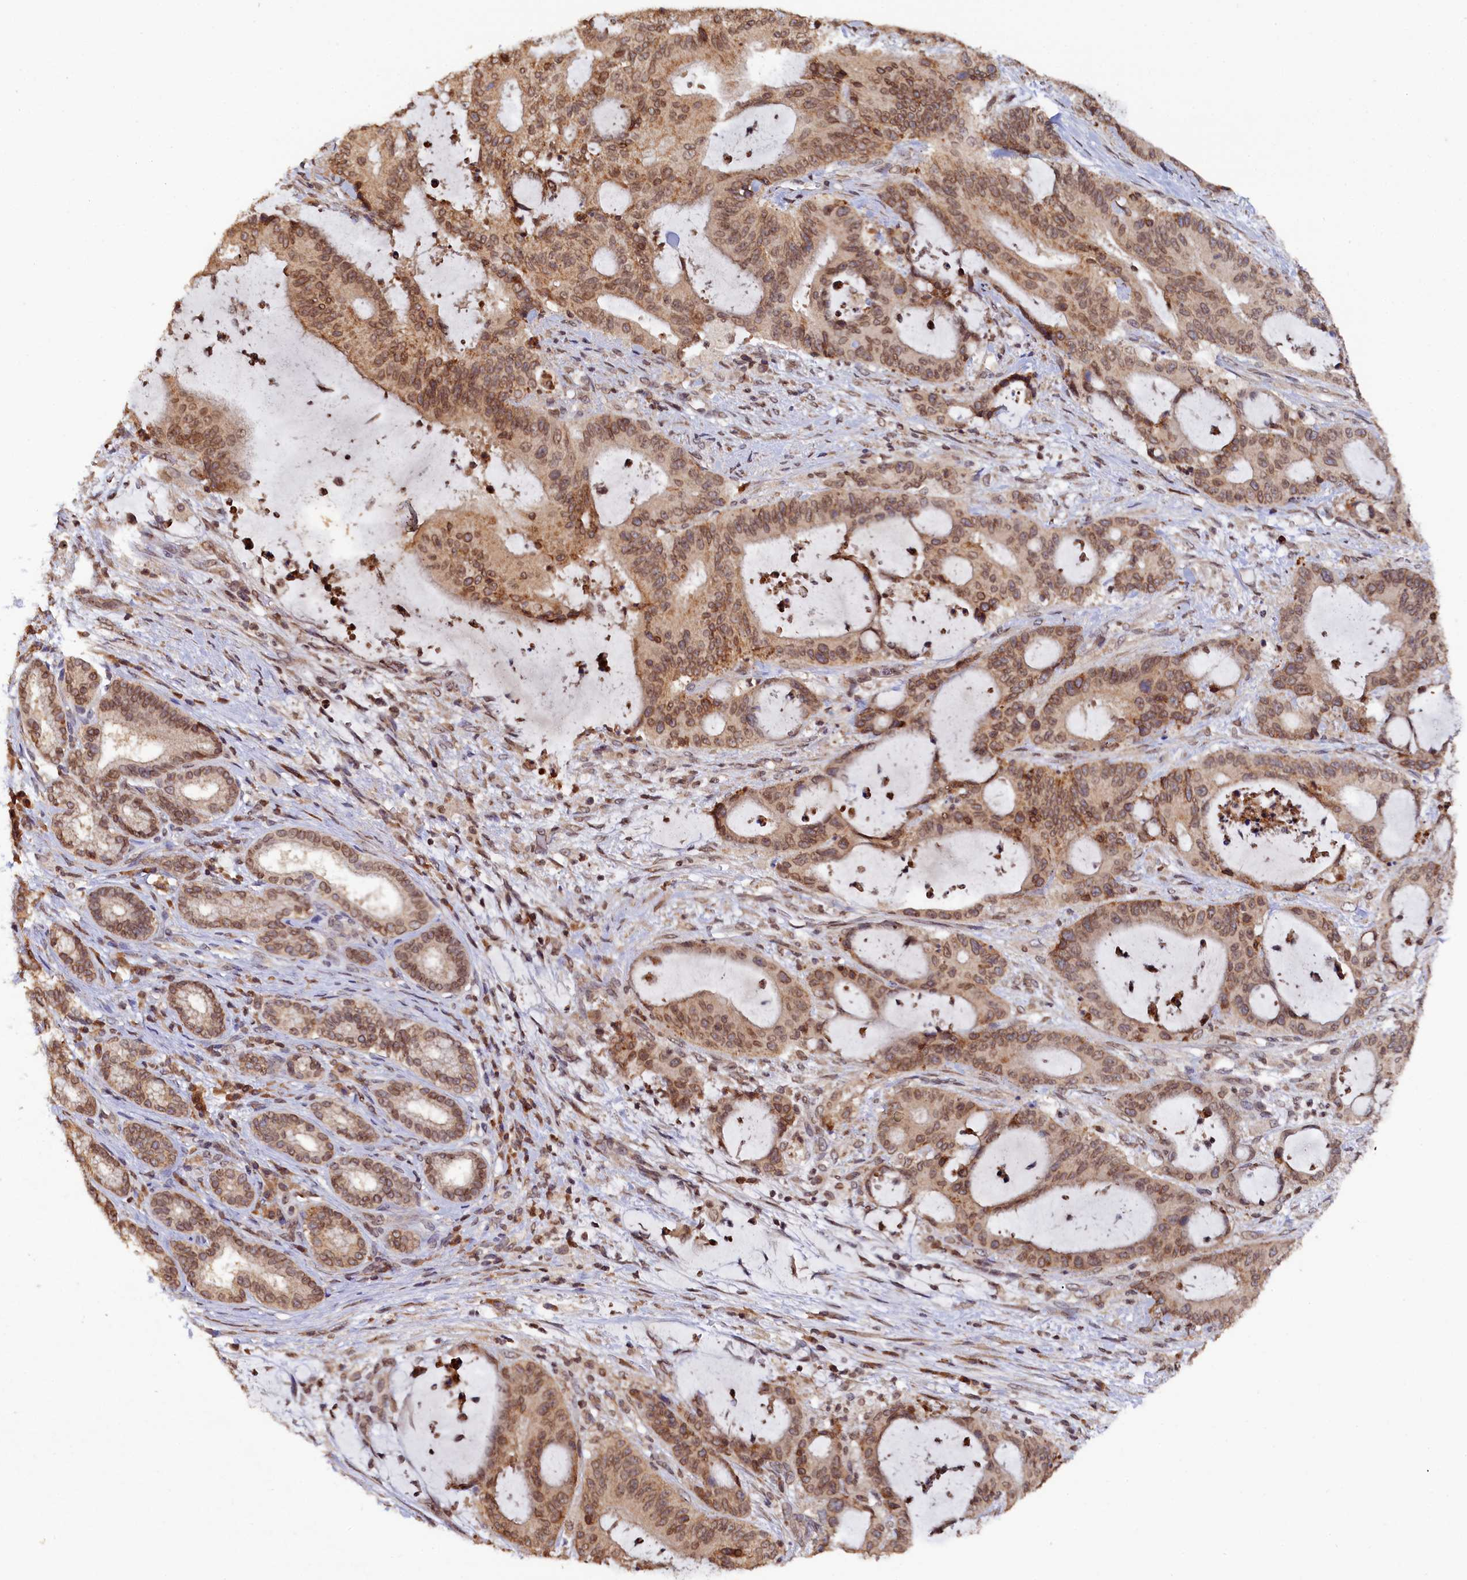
{"staining": {"intensity": "moderate", "quantity": ">75%", "location": "cytoplasmic/membranous,nuclear"}, "tissue": "liver cancer", "cell_type": "Tumor cells", "image_type": "cancer", "snomed": [{"axis": "morphology", "description": "Normal tissue, NOS"}, {"axis": "morphology", "description": "Cholangiocarcinoma"}, {"axis": "topography", "description": "Liver"}, {"axis": "topography", "description": "Peripheral nerve tissue"}], "caption": "Moderate cytoplasmic/membranous and nuclear protein expression is identified in about >75% of tumor cells in liver cancer.", "gene": "ANKEF1", "patient": {"sex": "female", "age": 73}}